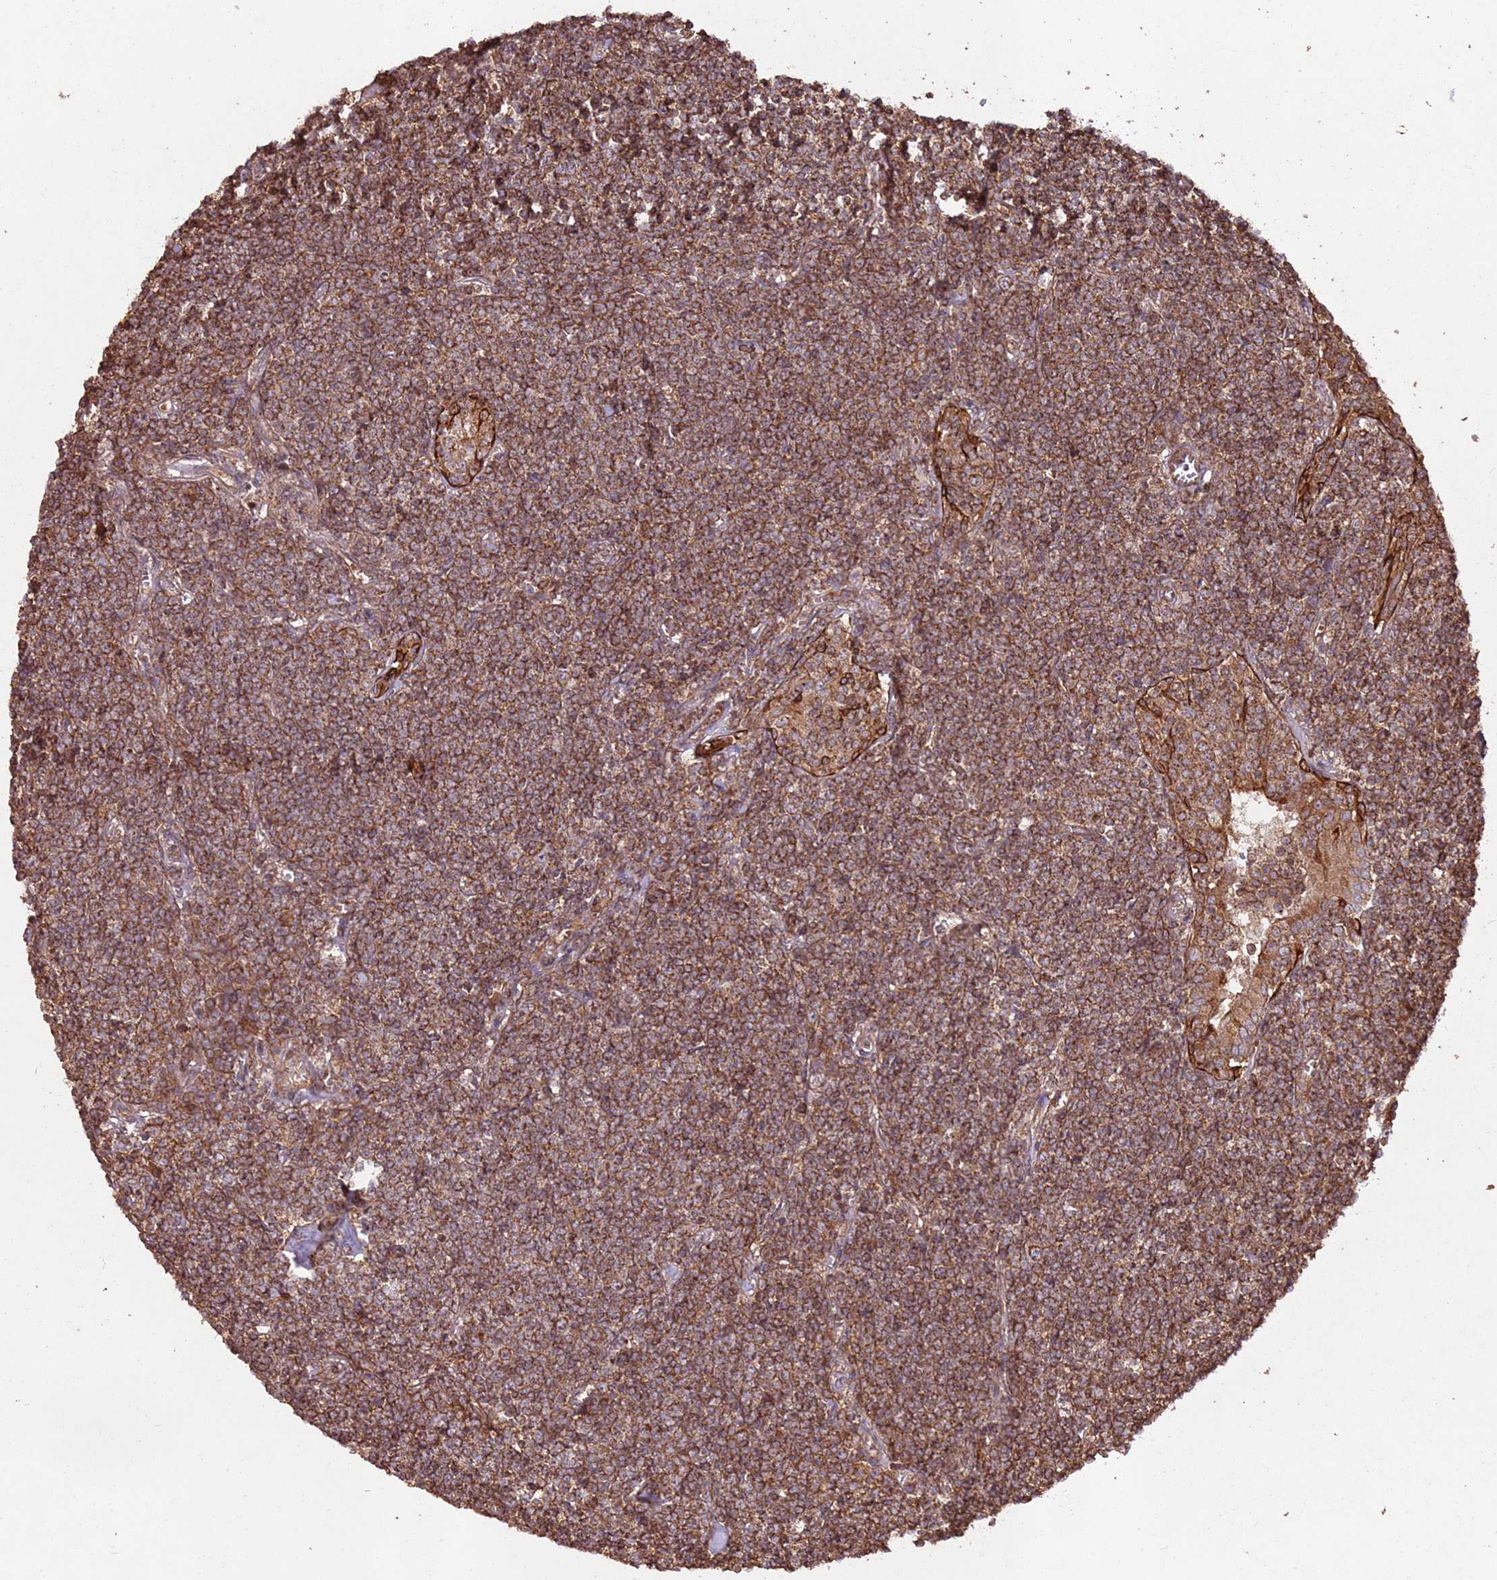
{"staining": {"intensity": "strong", "quantity": ">75%", "location": "cytoplasmic/membranous"}, "tissue": "lymphoma", "cell_type": "Tumor cells", "image_type": "cancer", "snomed": [{"axis": "morphology", "description": "Malignant lymphoma, non-Hodgkin's type, Low grade"}, {"axis": "topography", "description": "Lung"}], "caption": "Low-grade malignant lymphoma, non-Hodgkin's type stained with a brown dye exhibits strong cytoplasmic/membranous positive positivity in approximately >75% of tumor cells.", "gene": "FAM186A", "patient": {"sex": "female", "age": 71}}